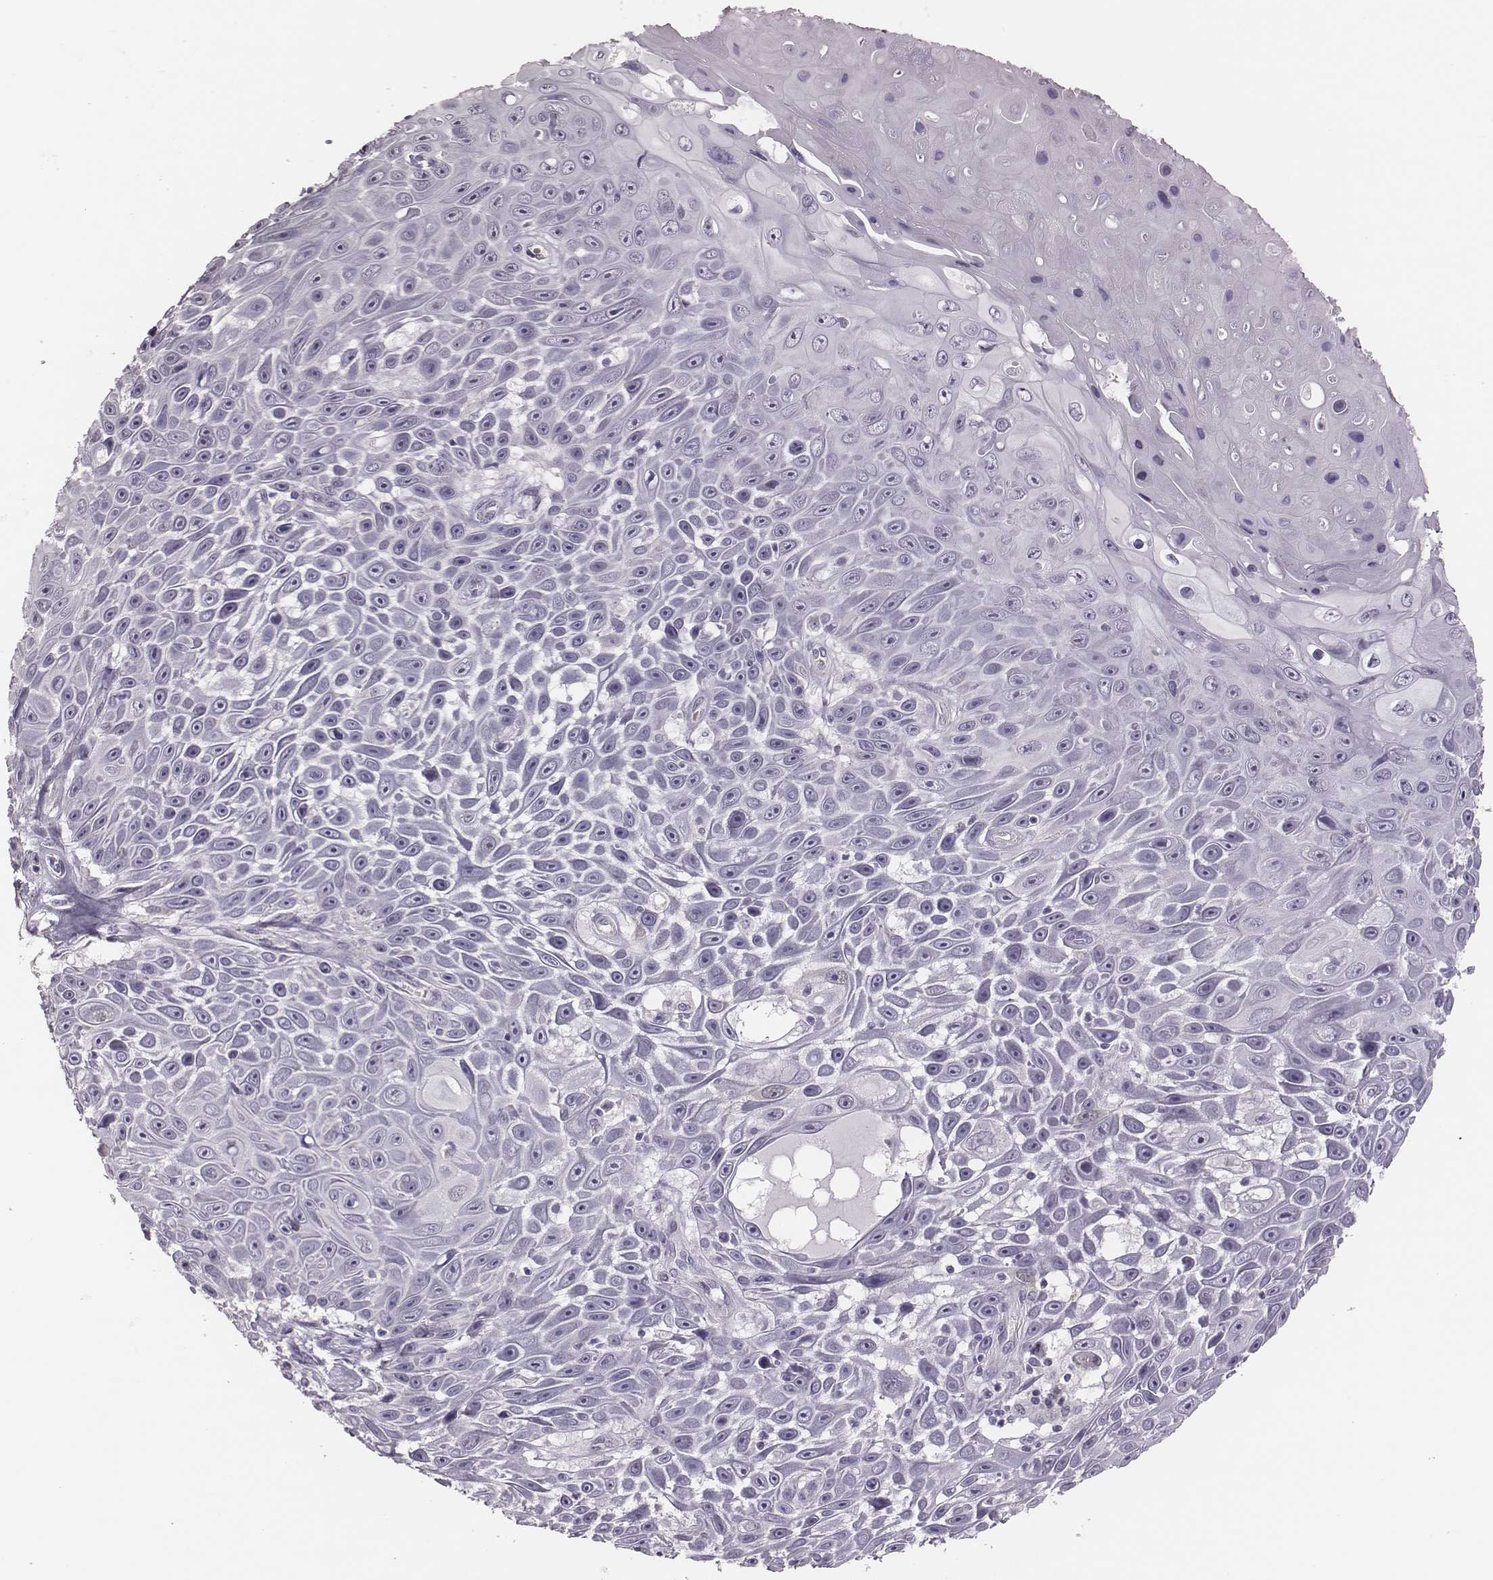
{"staining": {"intensity": "negative", "quantity": "none", "location": "none"}, "tissue": "skin cancer", "cell_type": "Tumor cells", "image_type": "cancer", "snomed": [{"axis": "morphology", "description": "Squamous cell carcinoma, NOS"}, {"axis": "topography", "description": "Skin"}], "caption": "The immunohistochemistry image has no significant staining in tumor cells of skin cancer tissue.", "gene": "PBK", "patient": {"sex": "male", "age": 82}}